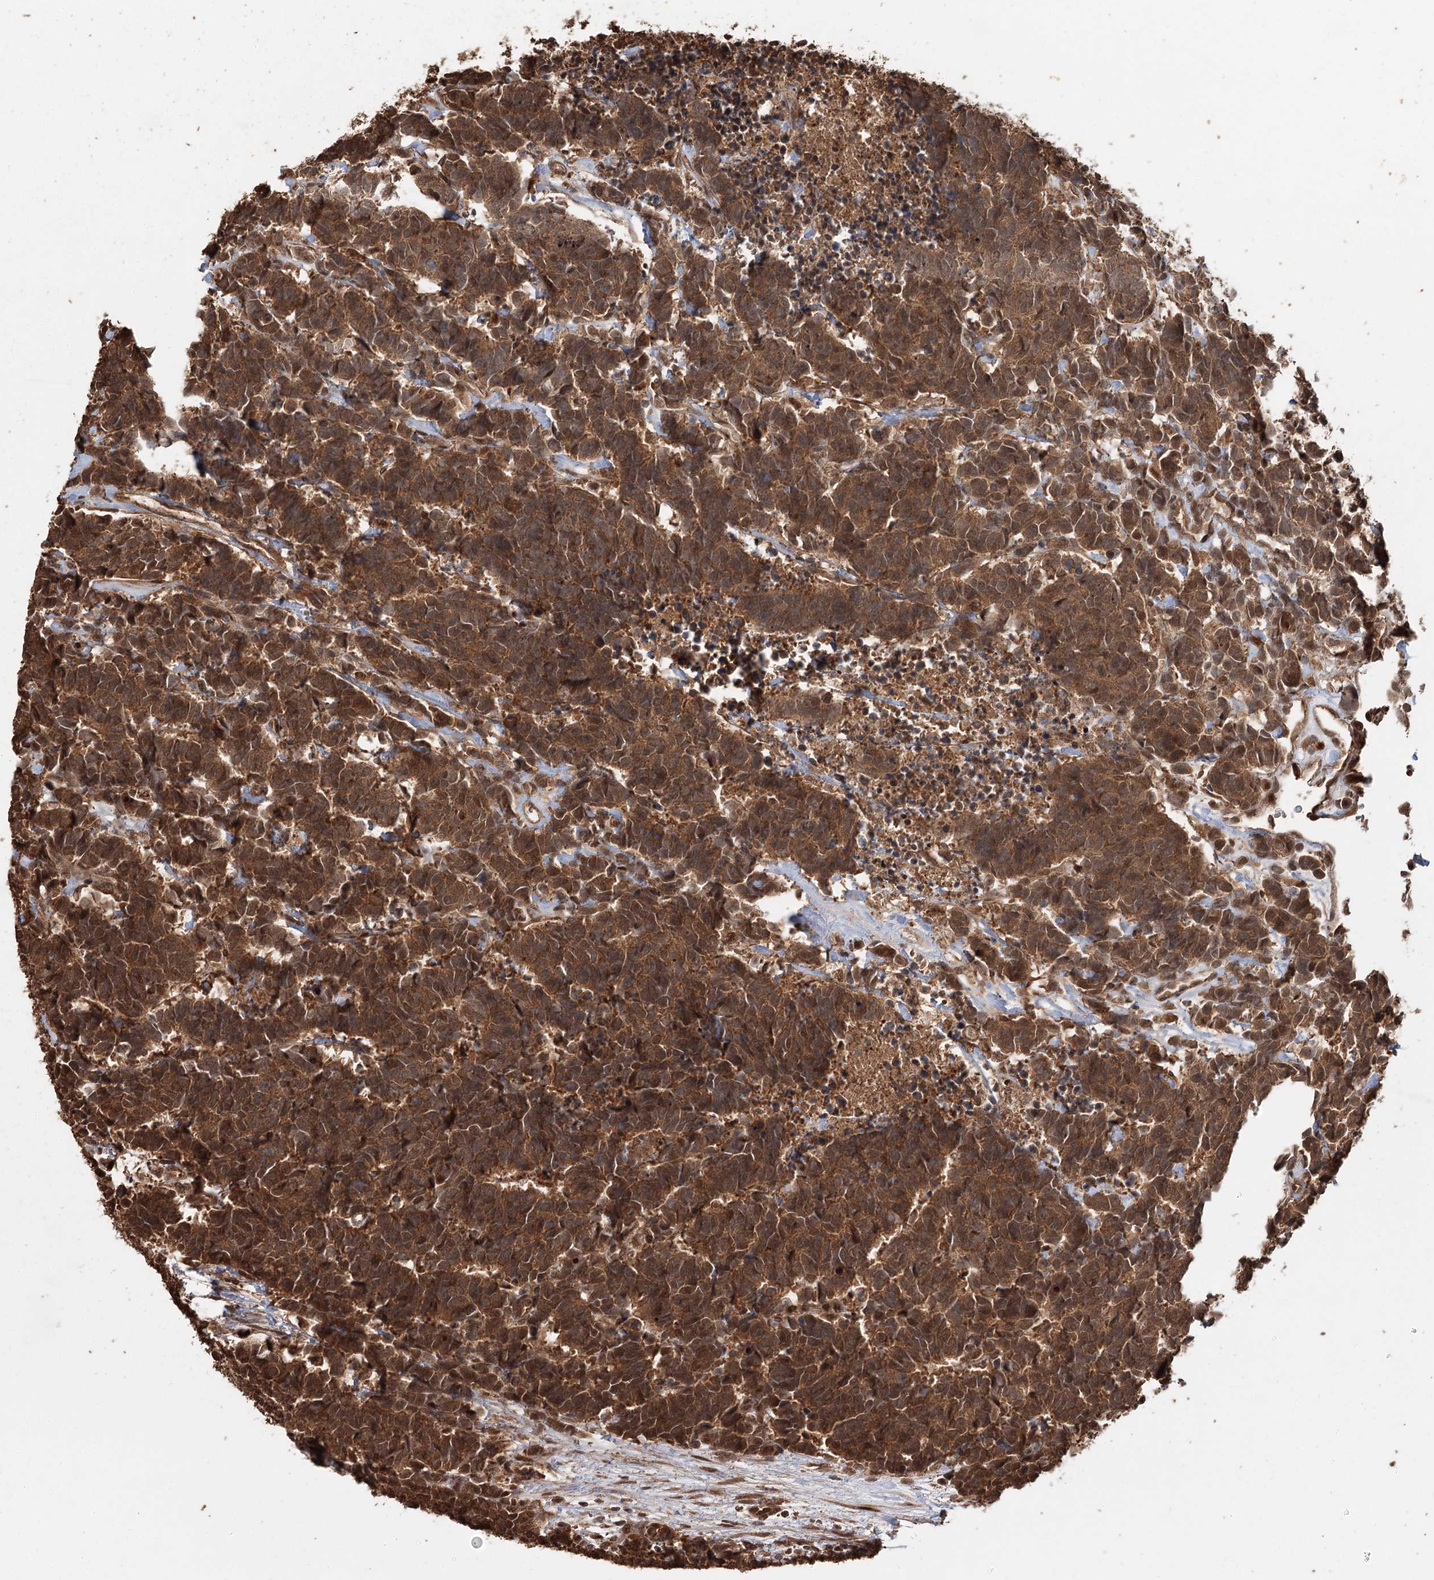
{"staining": {"intensity": "strong", "quantity": ">75%", "location": "cytoplasmic/membranous,nuclear"}, "tissue": "carcinoid", "cell_type": "Tumor cells", "image_type": "cancer", "snomed": [{"axis": "morphology", "description": "Carcinoma, NOS"}, {"axis": "morphology", "description": "Carcinoid, malignant, NOS"}, {"axis": "topography", "description": "Urinary bladder"}], "caption": "Brown immunohistochemical staining in human carcinoid (malignant) reveals strong cytoplasmic/membranous and nuclear staining in about >75% of tumor cells. The protein is shown in brown color, while the nuclei are stained blue.", "gene": "N6AMT1", "patient": {"sex": "male", "age": 57}}